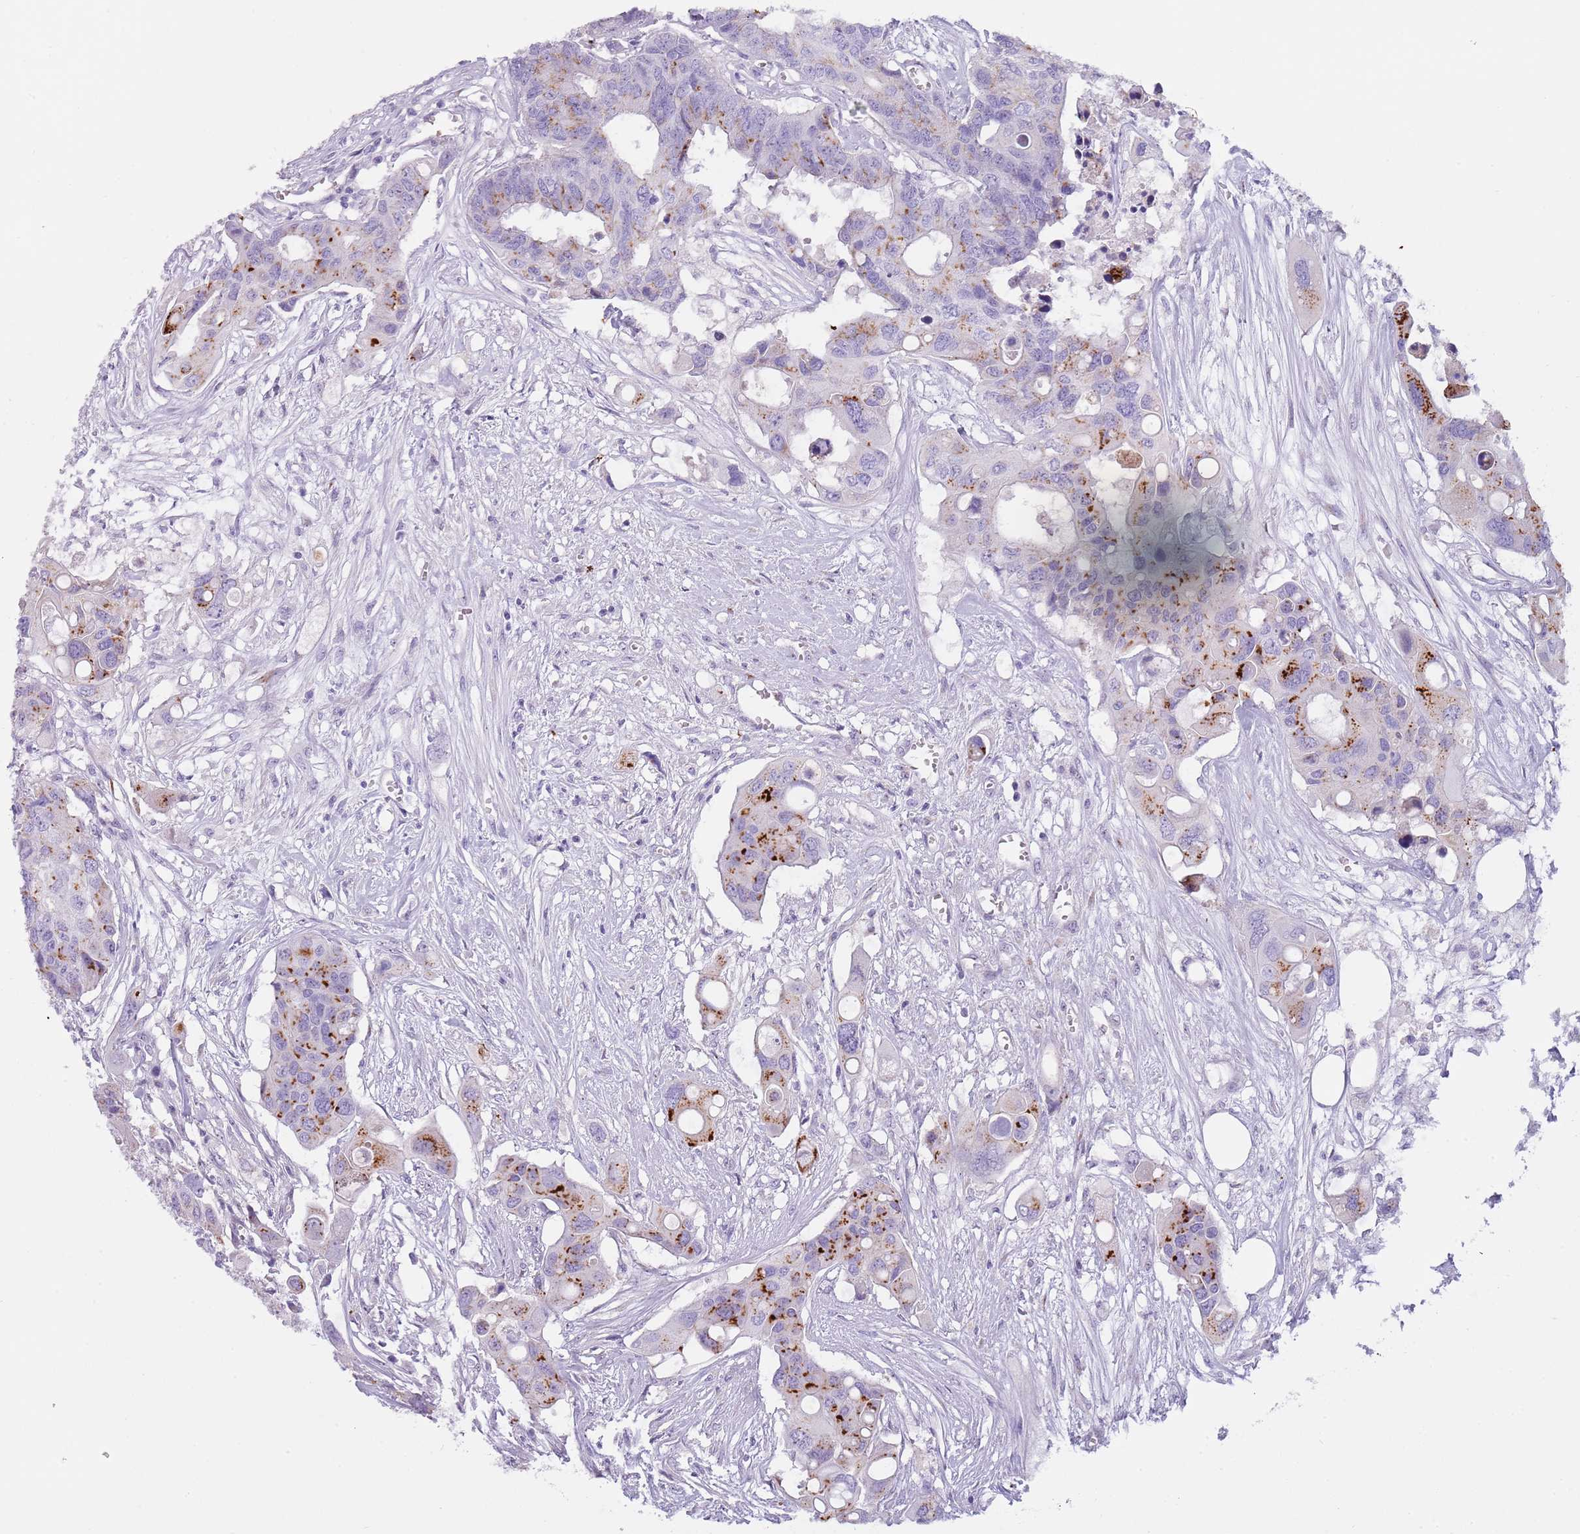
{"staining": {"intensity": "strong", "quantity": "25%-75%", "location": "cytoplasmic/membranous"}, "tissue": "colorectal cancer", "cell_type": "Tumor cells", "image_type": "cancer", "snomed": [{"axis": "morphology", "description": "Adenocarcinoma, NOS"}, {"axis": "topography", "description": "Colon"}], "caption": "Colorectal cancer (adenocarcinoma) stained with a protein marker exhibits strong staining in tumor cells.", "gene": "NBPF6", "patient": {"sex": "male", "age": 77}}